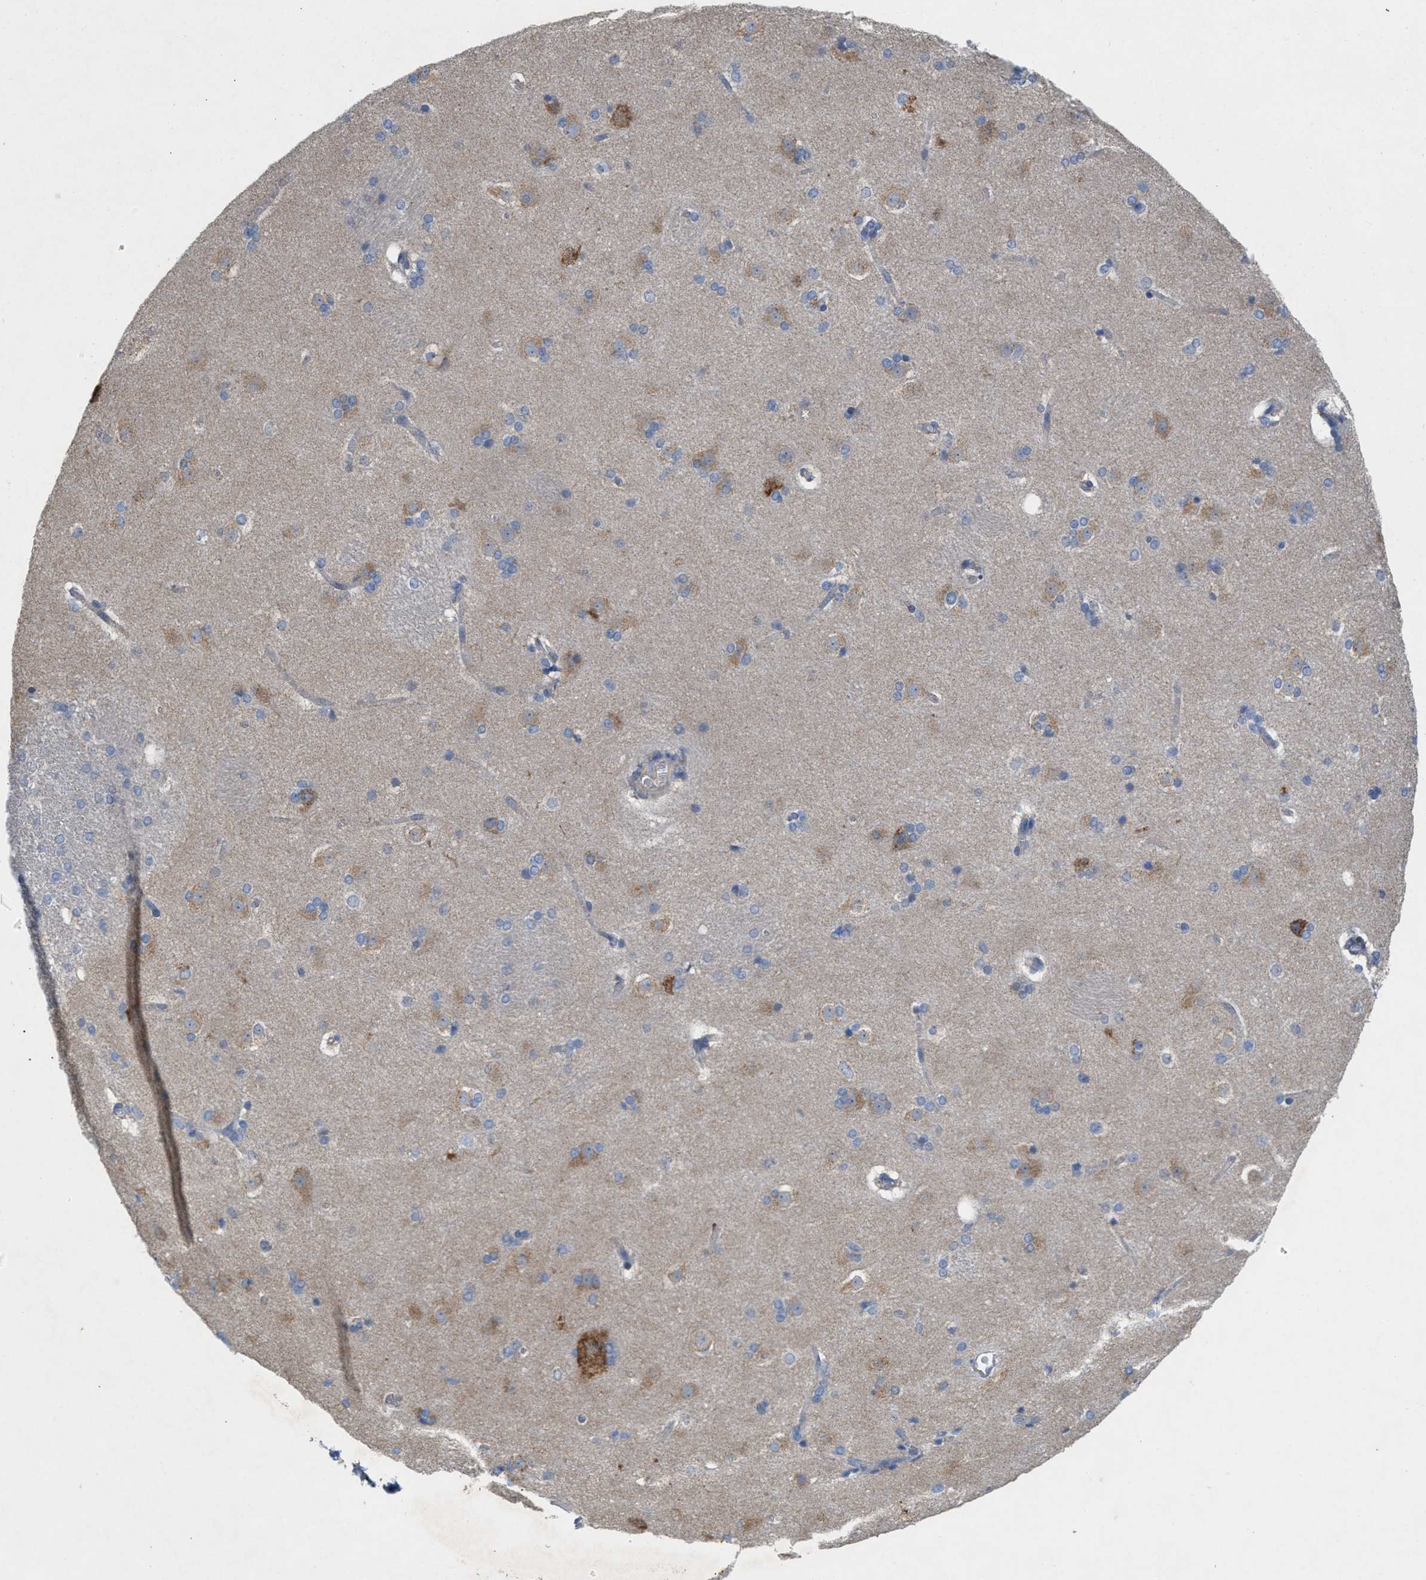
{"staining": {"intensity": "moderate", "quantity": "<25%", "location": "cytoplasmic/membranous"}, "tissue": "caudate", "cell_type": "Glial cells", "image_type": "normal", "snomed": [{"axis": "morphology", "description": "Normal tissue, NOS"}, {"axis": "topography", "description": "Lateral ventricle wall"}], "caption": "Protein staining of unremarkable caudate demonstrates moderate cytoplasmic/membranous staining in about <25% of glial cells. Using DAB (brown) and hematoxylin (blue) stains, captured at high magnification using brightfield microscopy.", "gene": "DYNC2I1", "patient": {"sex": "female", "age": 19}}